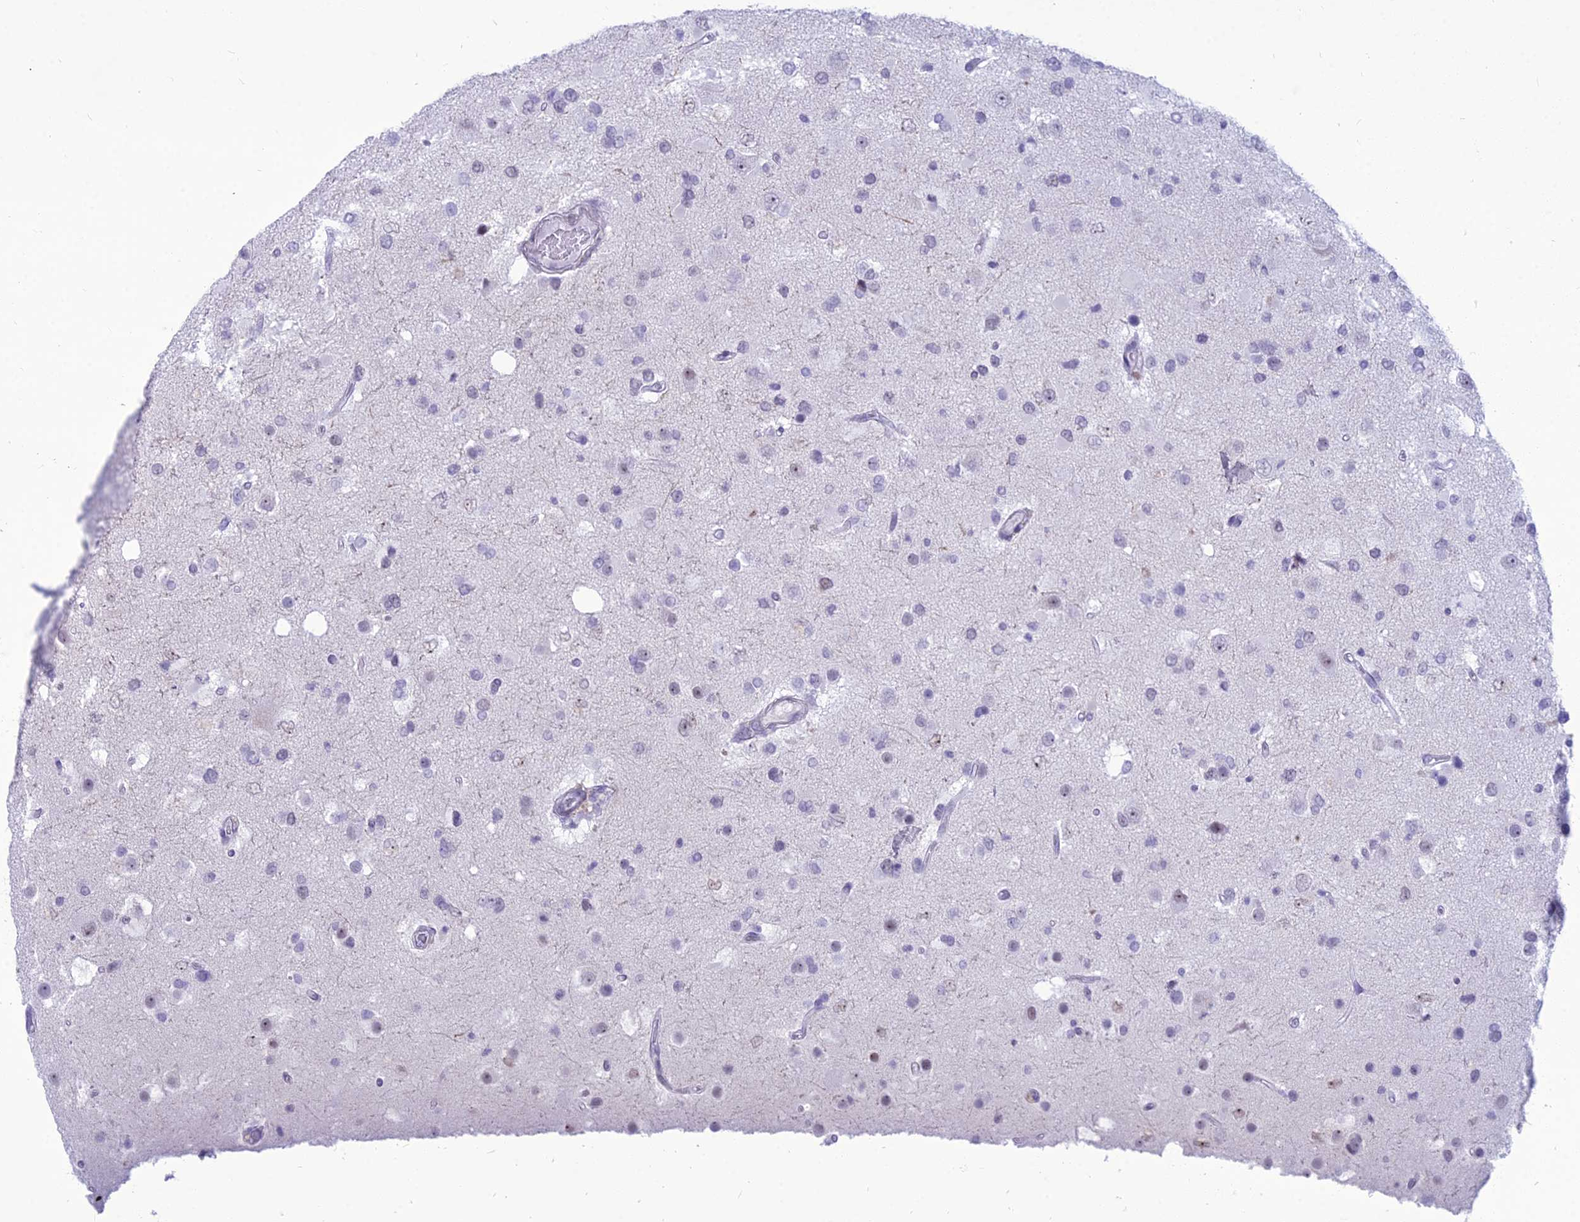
{"staining": {"intensity": "negative", "quantity": "none", "location": "none"}, "tissue": "glioma", "cell_type": "Tumor cells", "image_type": "cancer", "snomed": [{"axis": "morphology", "description": "Glioma, malignant, High grade"}, {"axis": "topography", "description": "Brain"}], "caption": "This is an immunohistochemistry (IHC) micrograph of human malignant glioma (high-grade). There is no staining in tumor cells.", "gene": "DHX40", "patient": {"sex": "male", "age": 53}}